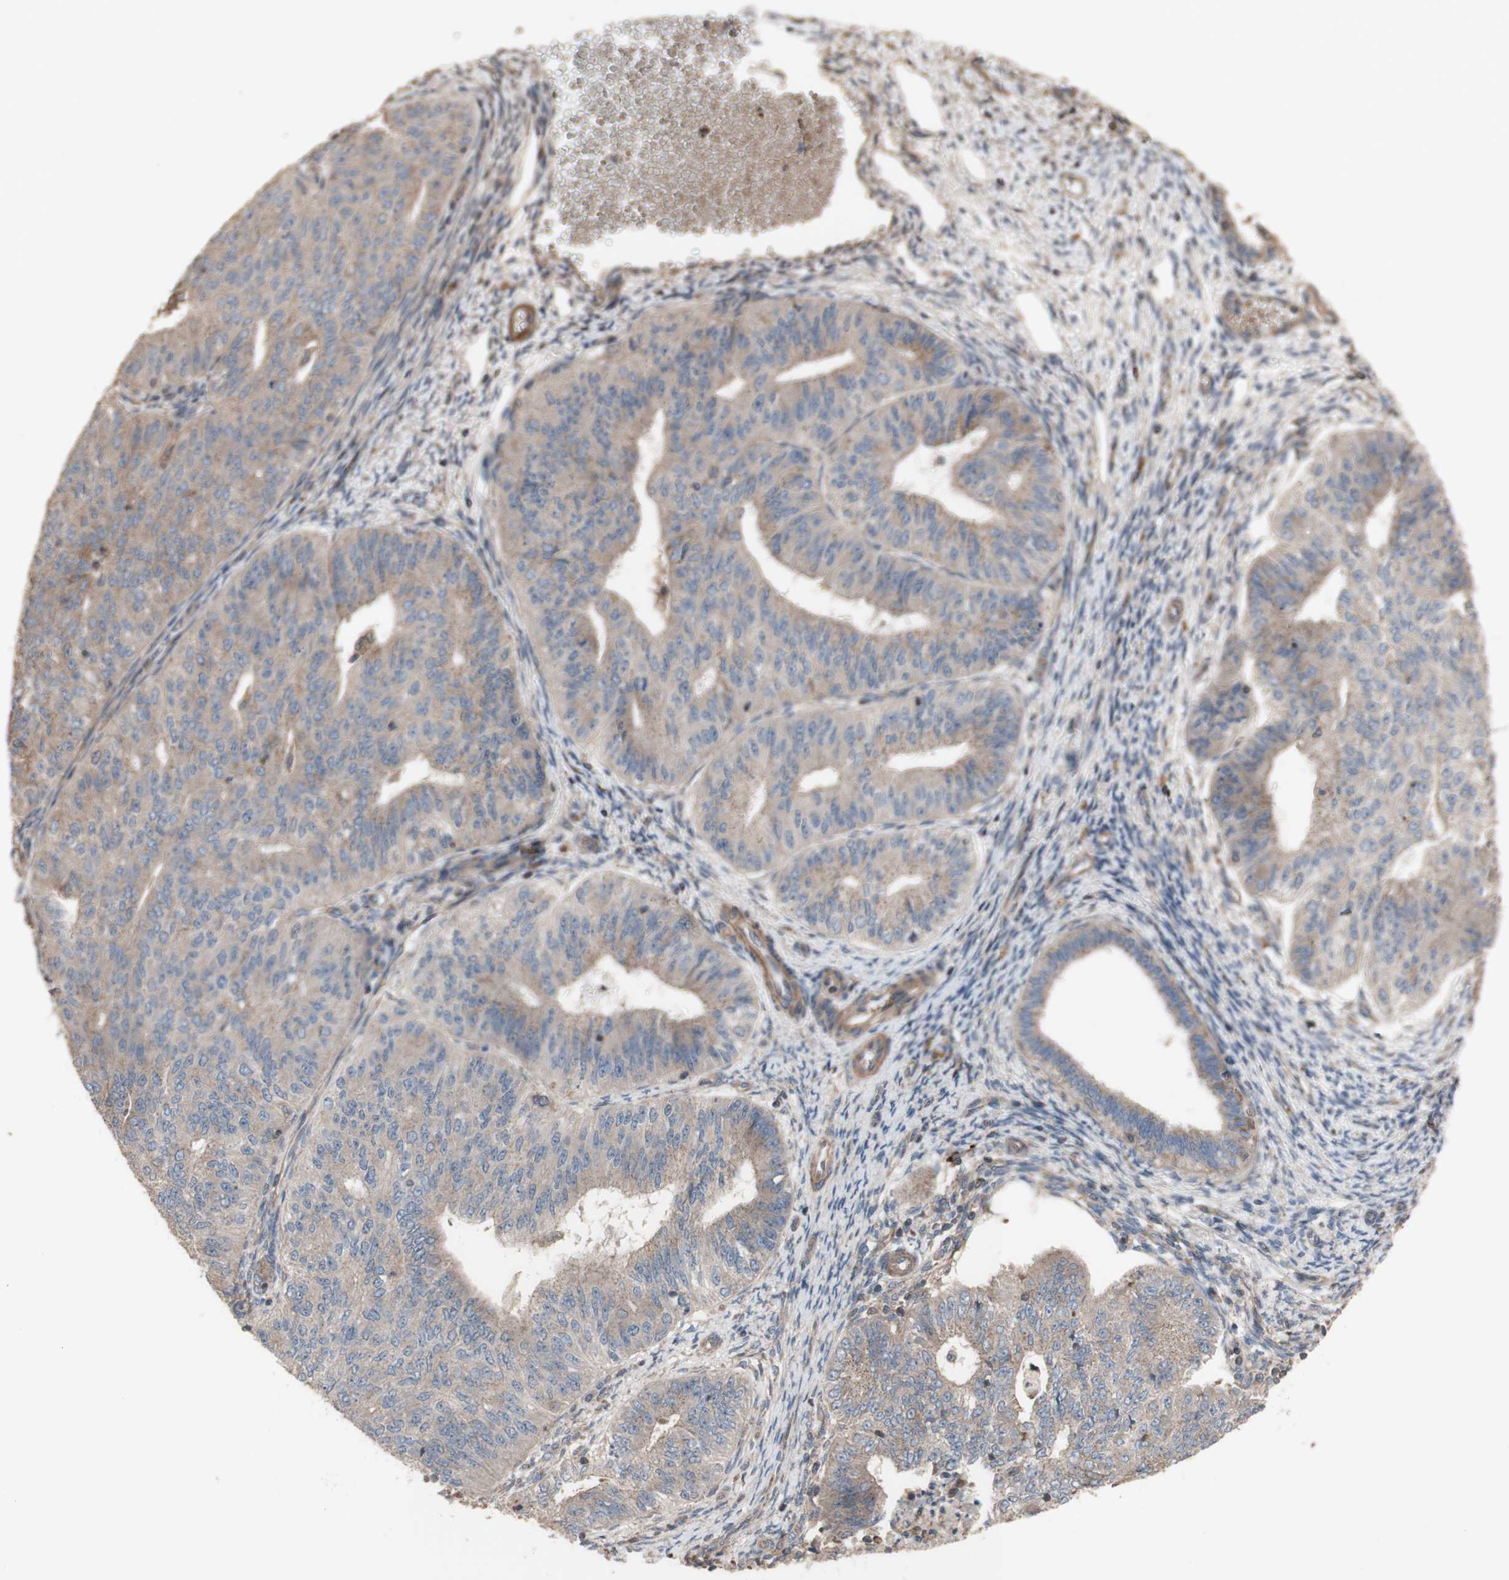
{"staining": {"intensity": "weak", "quantity": ">75%", "location": "cytoplasmic/membranous"}, "tissue": "endometrial cancer", "cell_type": "Tumor cells", "image_type": "cancer", "snomed": [{"axis": "morphology", "description": "Adenocarcinoma, NOS"}, {"axis": "topography", "description": "Endometrium"}], "caption": "Weak cytoplasmic/membranous protein positivity is seen in about >75% of tumor cells in endometrial adenocarcinoma.", "gene": "COPB1", "patient": {"sex": "female", "age": 32}}